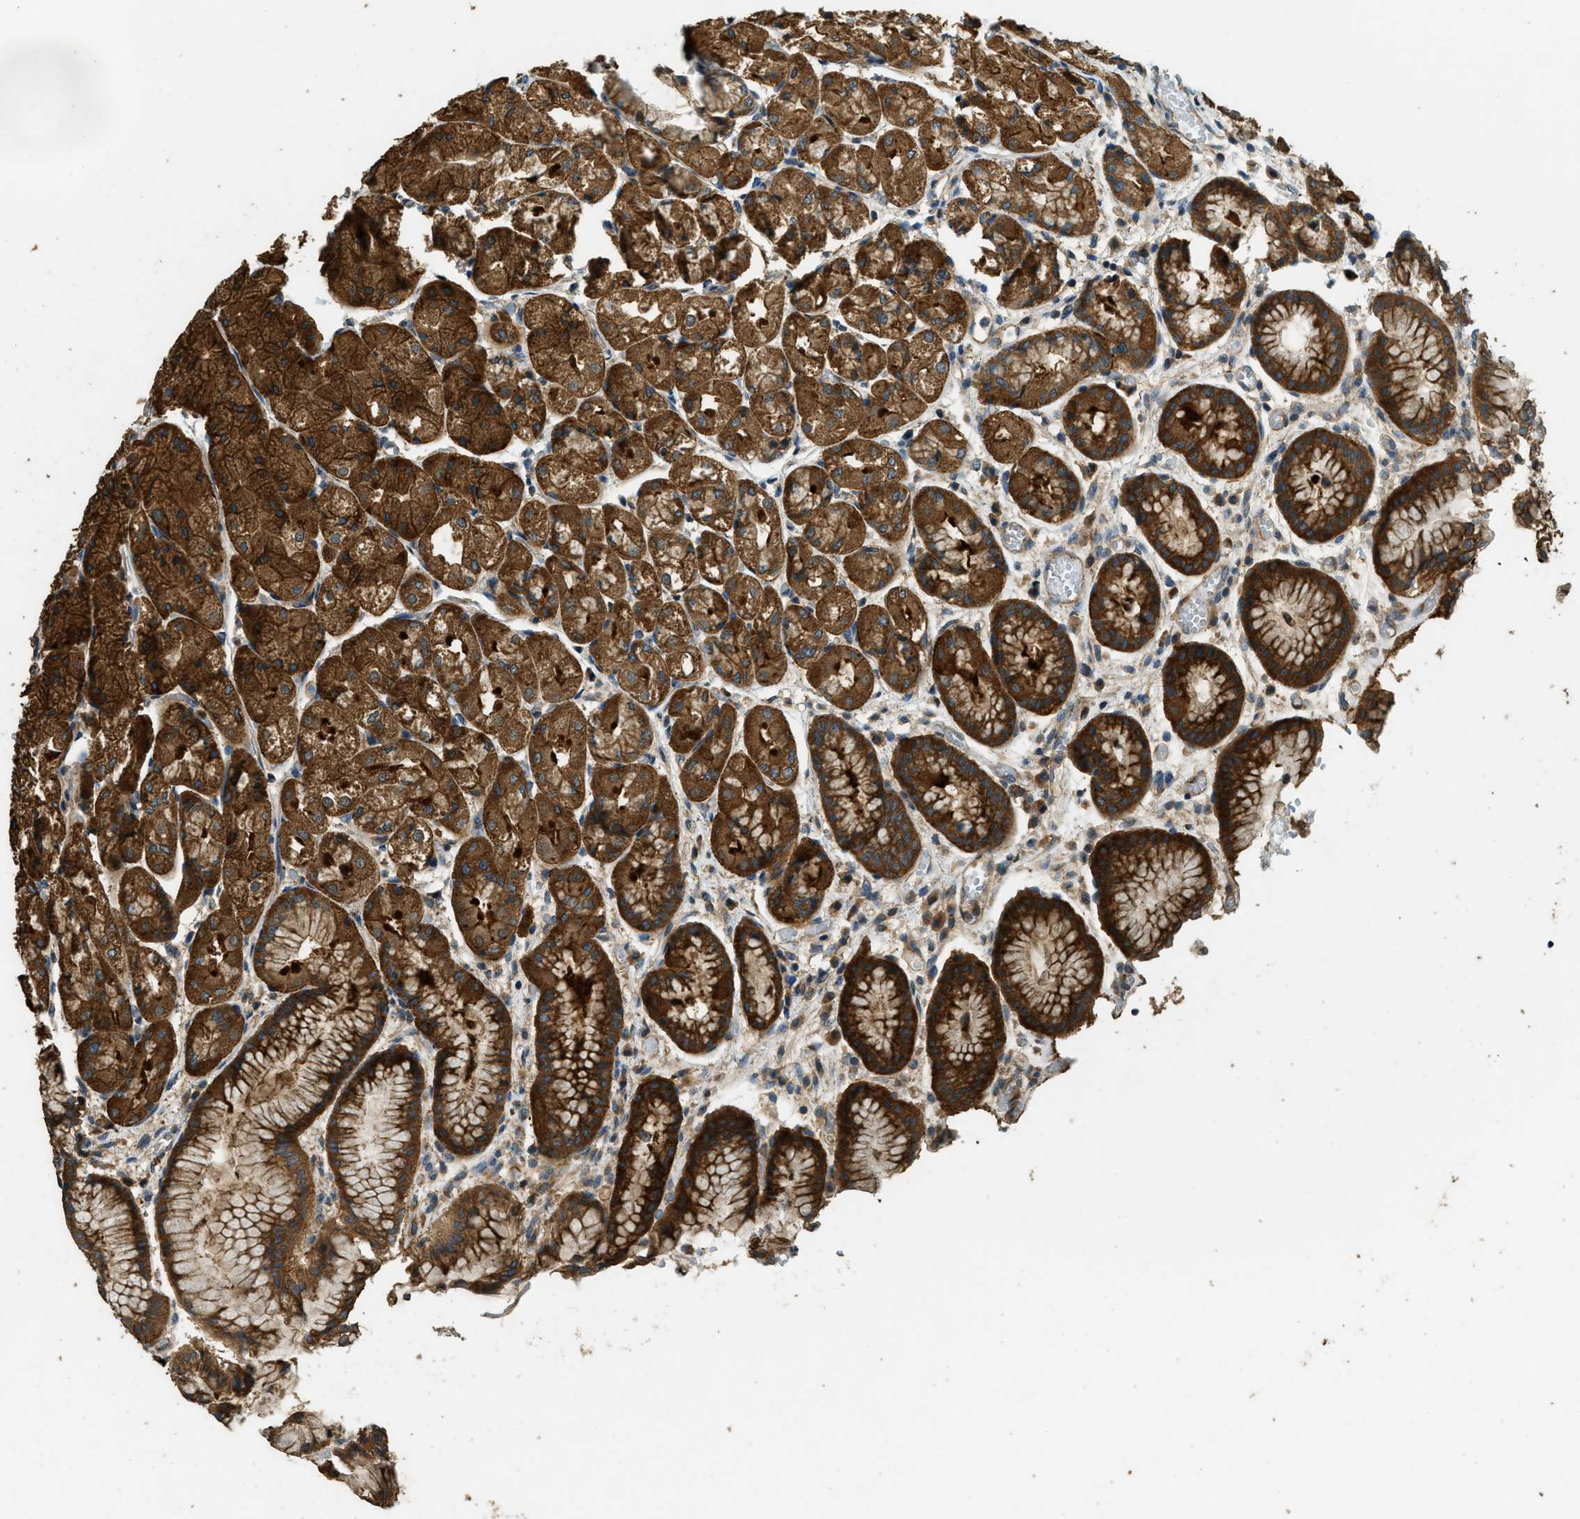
{"staining": {"intensity": "strong", "quantity": ">75%", "location": "cytoplasmic/membranous"}, "tissue": "stomach", "cell_type": "Glandular cells", "image_type": "normal", "snomed": [{"axis": "morphology", "description": "Normal tissue, NOS"}, {"axis": "topography", "description": "Stomach, upper"}], "caption": "The image reveals immunohistochemical staining of normal stomach. There is strong cytoplasmic/membranous expression is identified in approximately >75% of glandular cells.", "gene": "MARS1", "patient": {"sex": "male", "age": 72}}